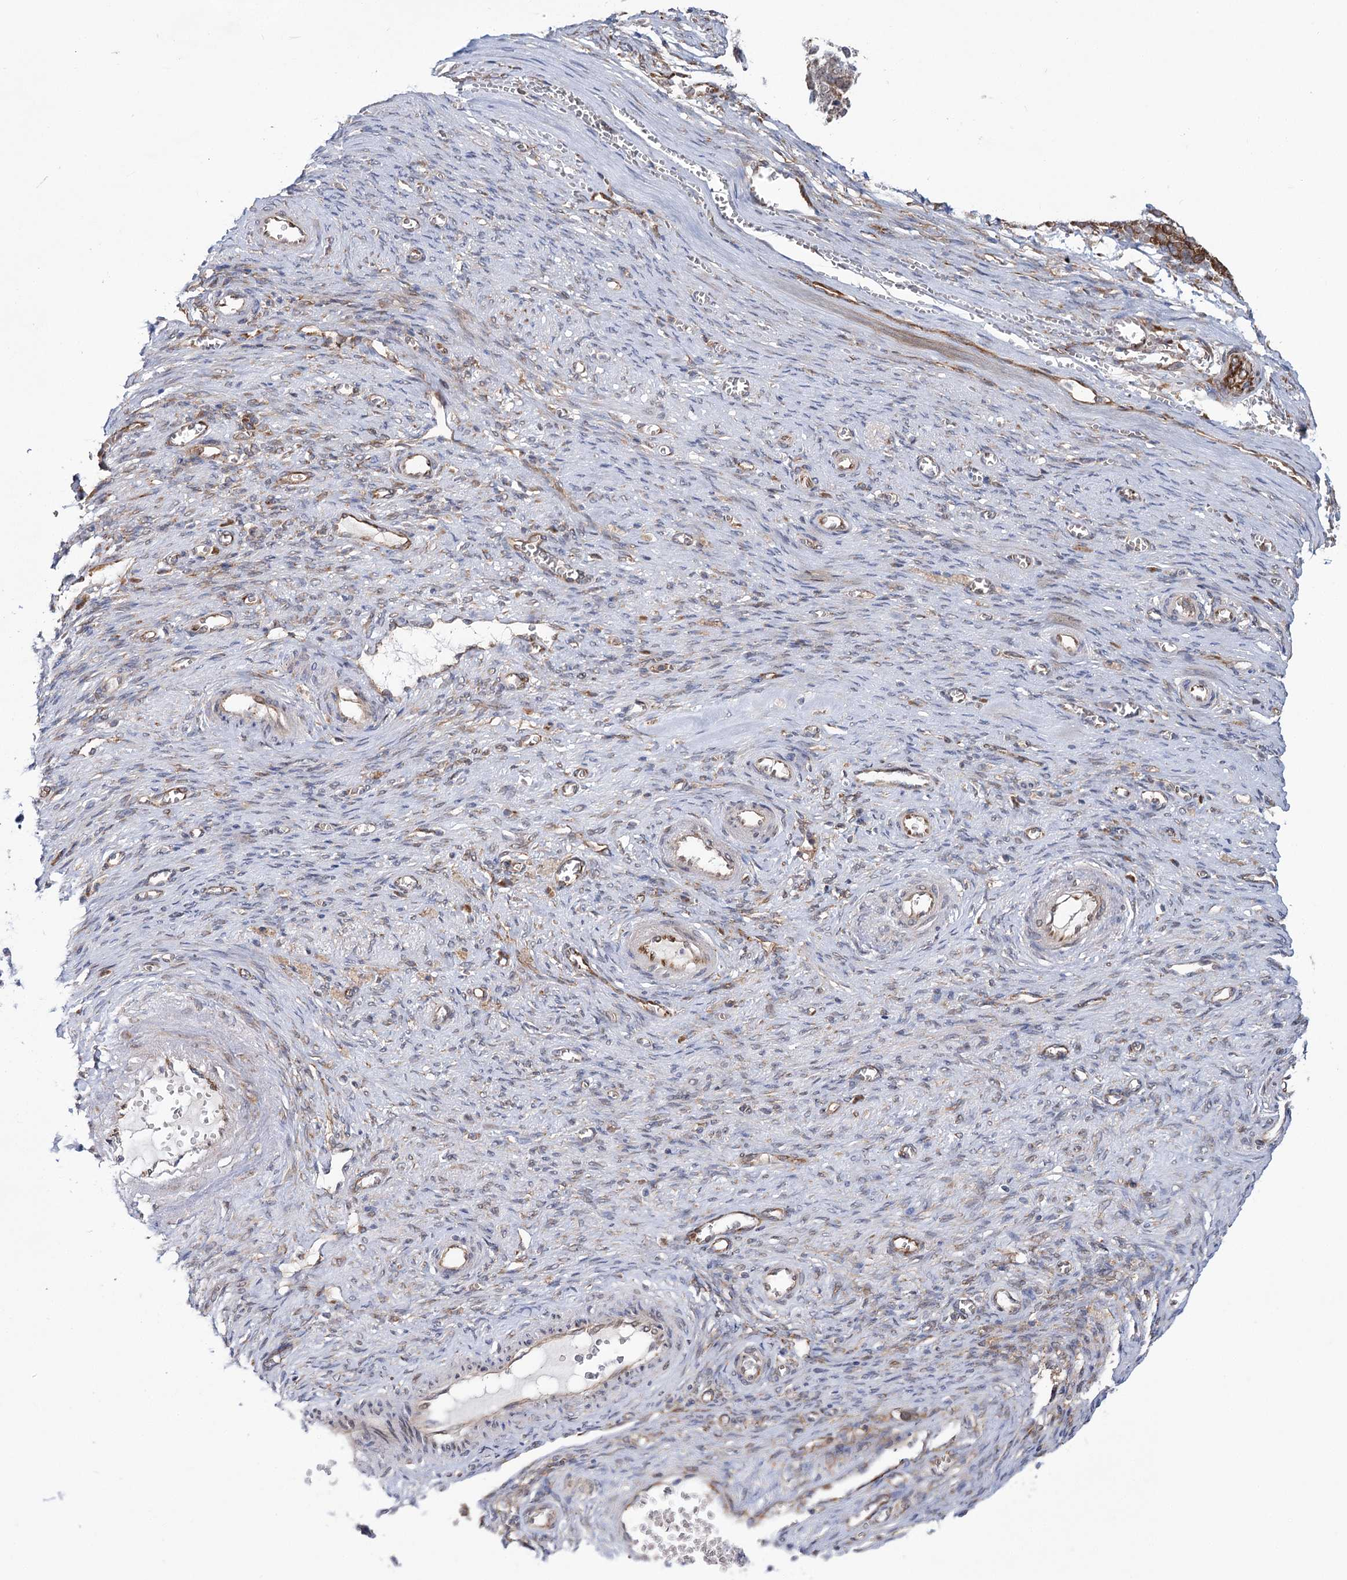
{"staining": {"intensity": "moderate", "quantity": ">75%", "location": "cytoplasmic/membranous"}, "tissue": "ovarian cancer", "cell_type": "Tumor cells", "image_type": "cancer", "snomed": [{"axis": "morphology", "description": "Cystadenocarcinoma, serous, NOS"}, {"axis": "topography", "description": "Ovary"}], "caption": "Human ovarian cancer (serous cystadenocarcinoma) stained with a protein marker demonstrates moderate staining in tumor cells.", "gene": "VWA2", "patient": {"sex": "female", "age": 44}}